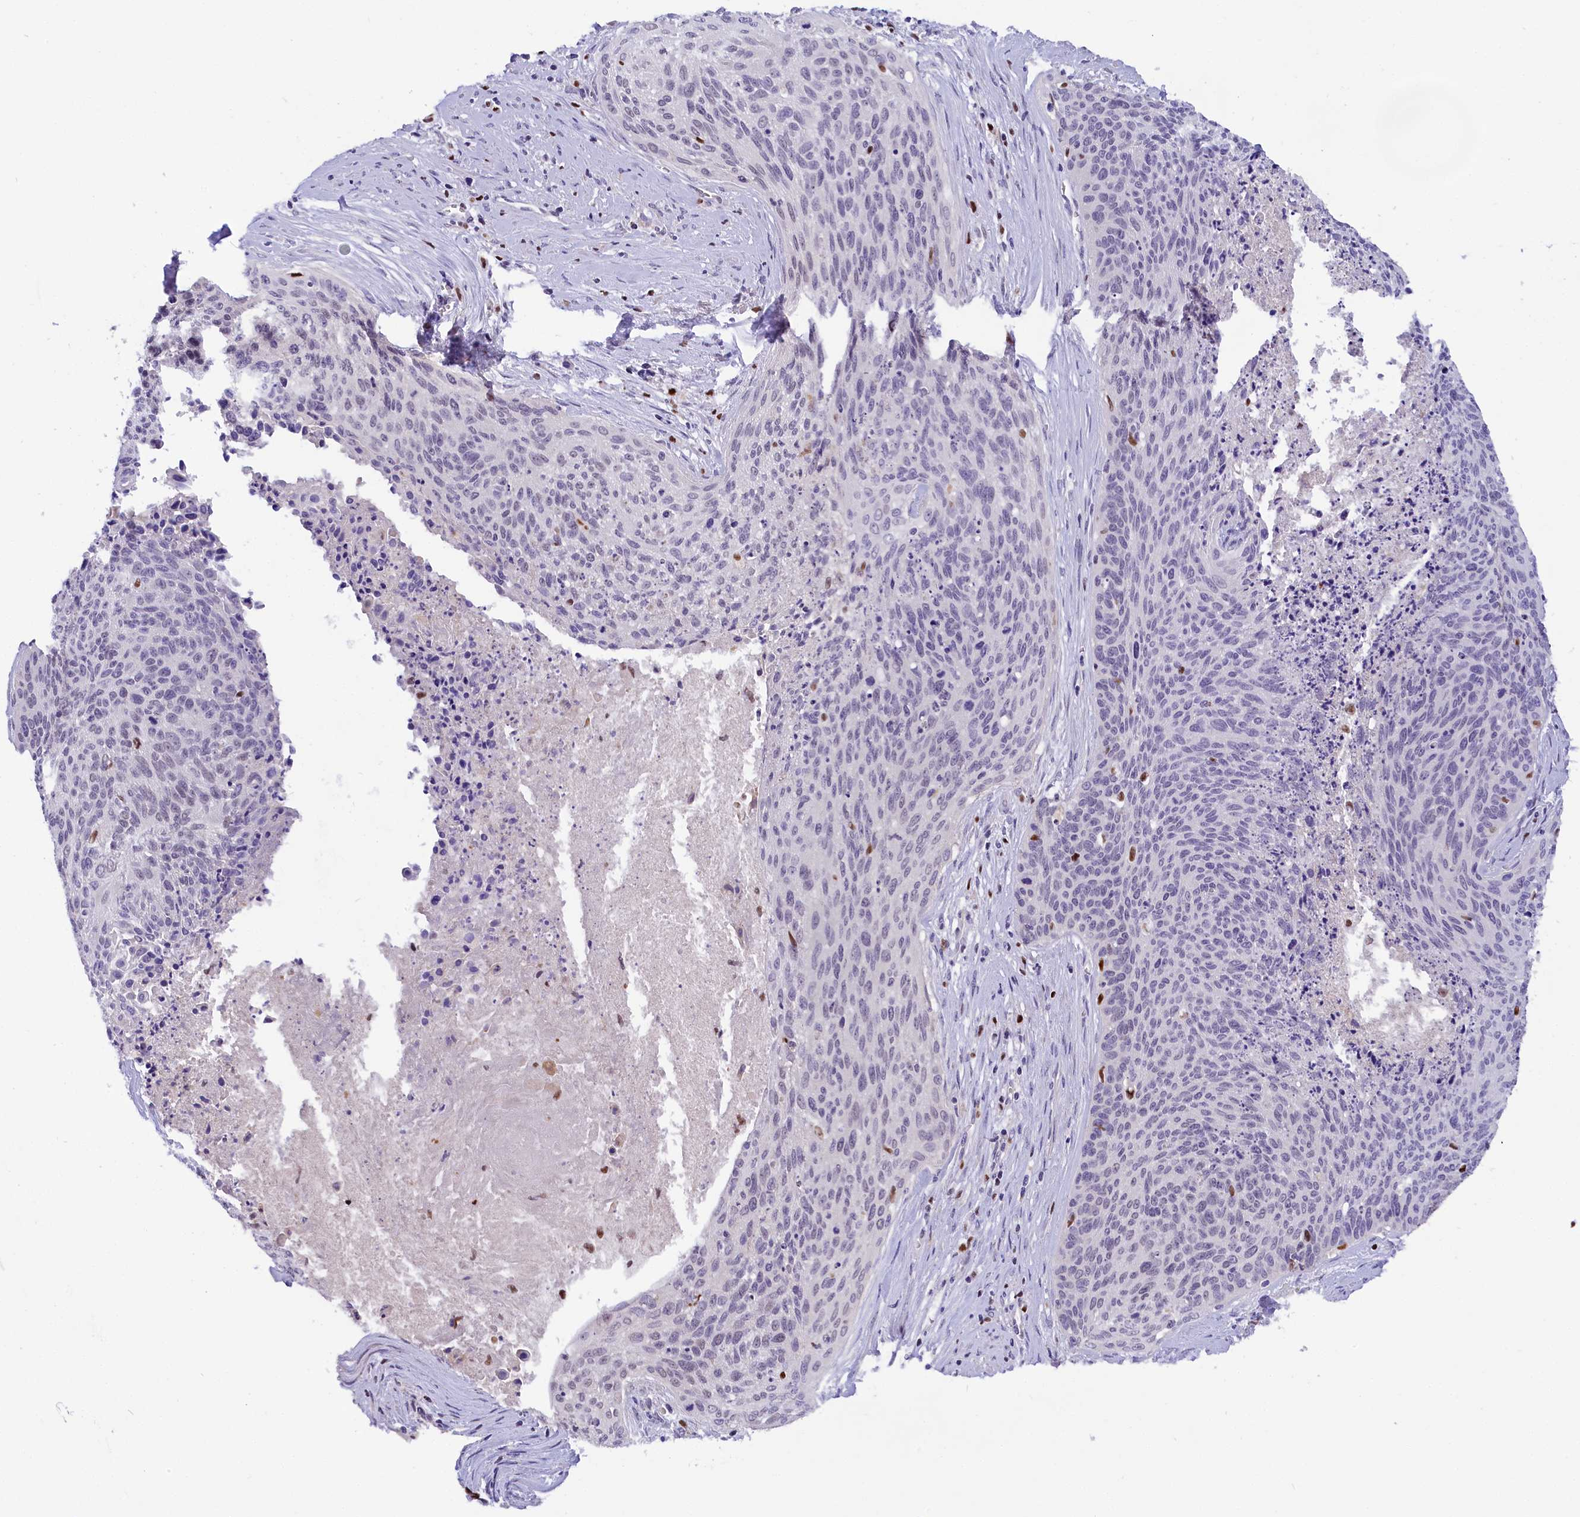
{"staining": {"intensity": "negative", "quantity": "none", "location": "none"}, "tissue": "cervical cancer", "cell_type": "Tumor cells", "image_type": "cancer", "snomed": [{"axis": "morphology", "description": "Squamous cell carcinoma, NOS"}, {"axis": "topography", "description": "Cervix"}], "caption": "This is an immunohistochemistry (IHC) histopathology image of human cervical cancer (squamous cell carcinoma). There is no staining in tumor cells.", "gene": "BTBD9", "patient": {"sex": "female", "age": 55}}